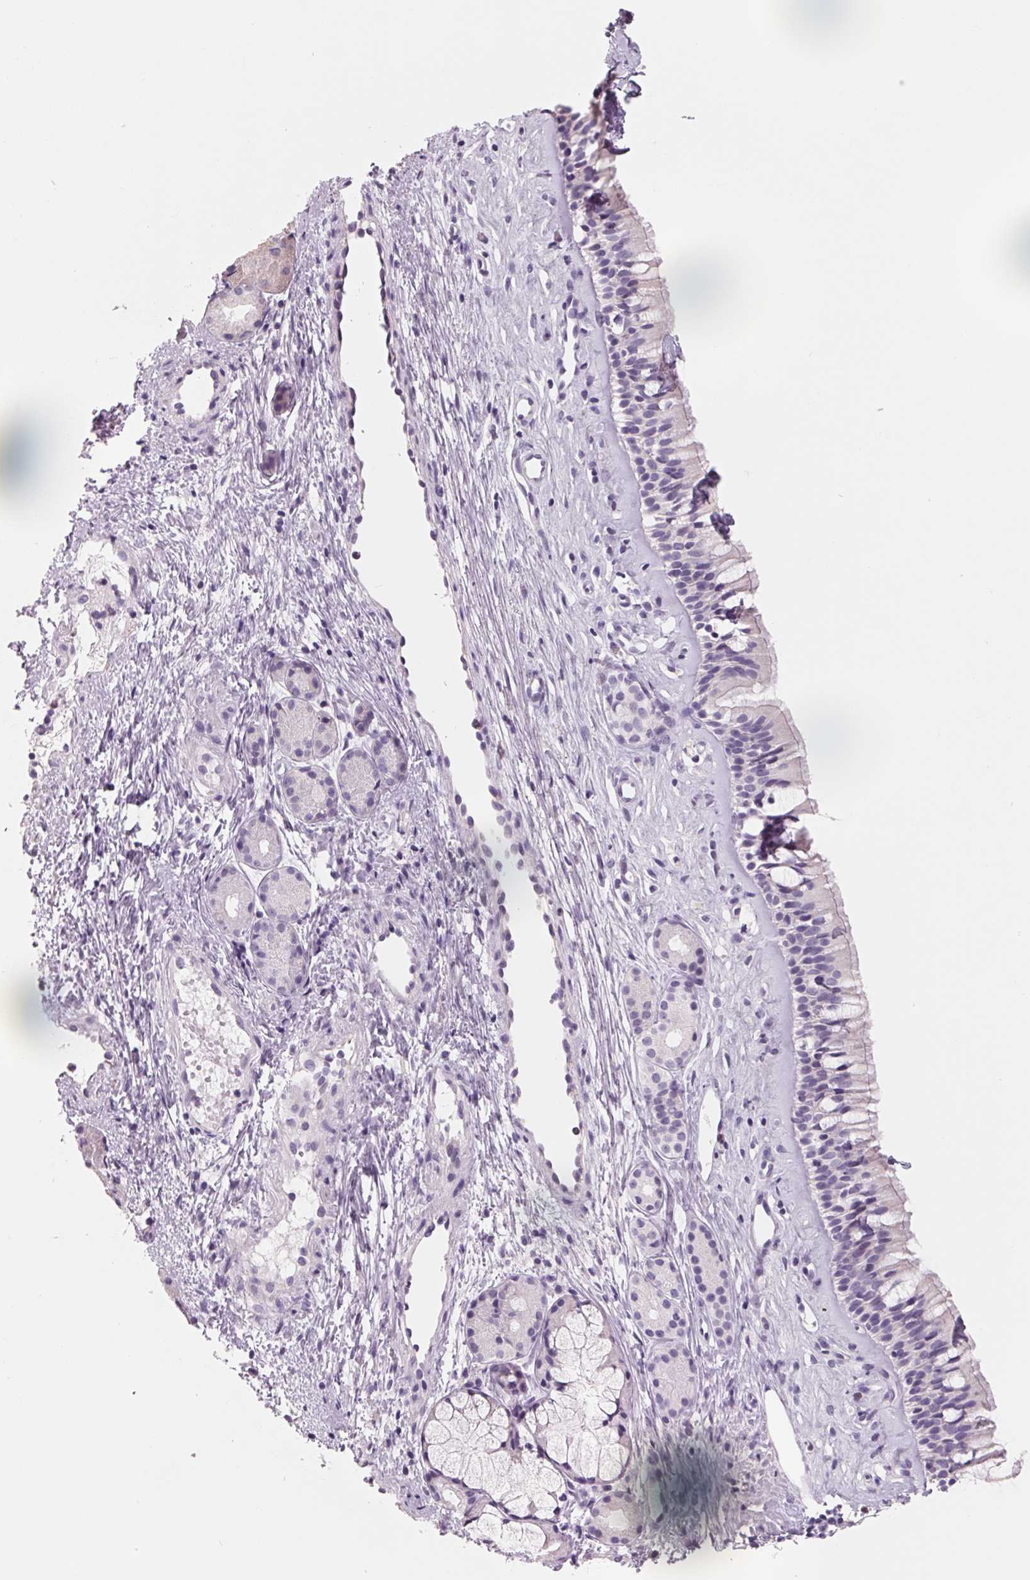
{"staining": {"intensity": "negative", "quantity": "none", "location": "none"}, "tissue": "nasopharynx", "cell_type": "Respiratory epithelial cells", "image_type": "normal", "snomed": [{"axis": "morphology", "description": "Normal tissue, NOS"}, {"axis": "topography", "description": "Nasopharynx"}], "caption": "This is an IHC micrograph of normal human nasopharynx. There is no expression in respiratory epithelial cells.", "gene": "FTCD", "patient": {"sex": "female", "age": 52}}